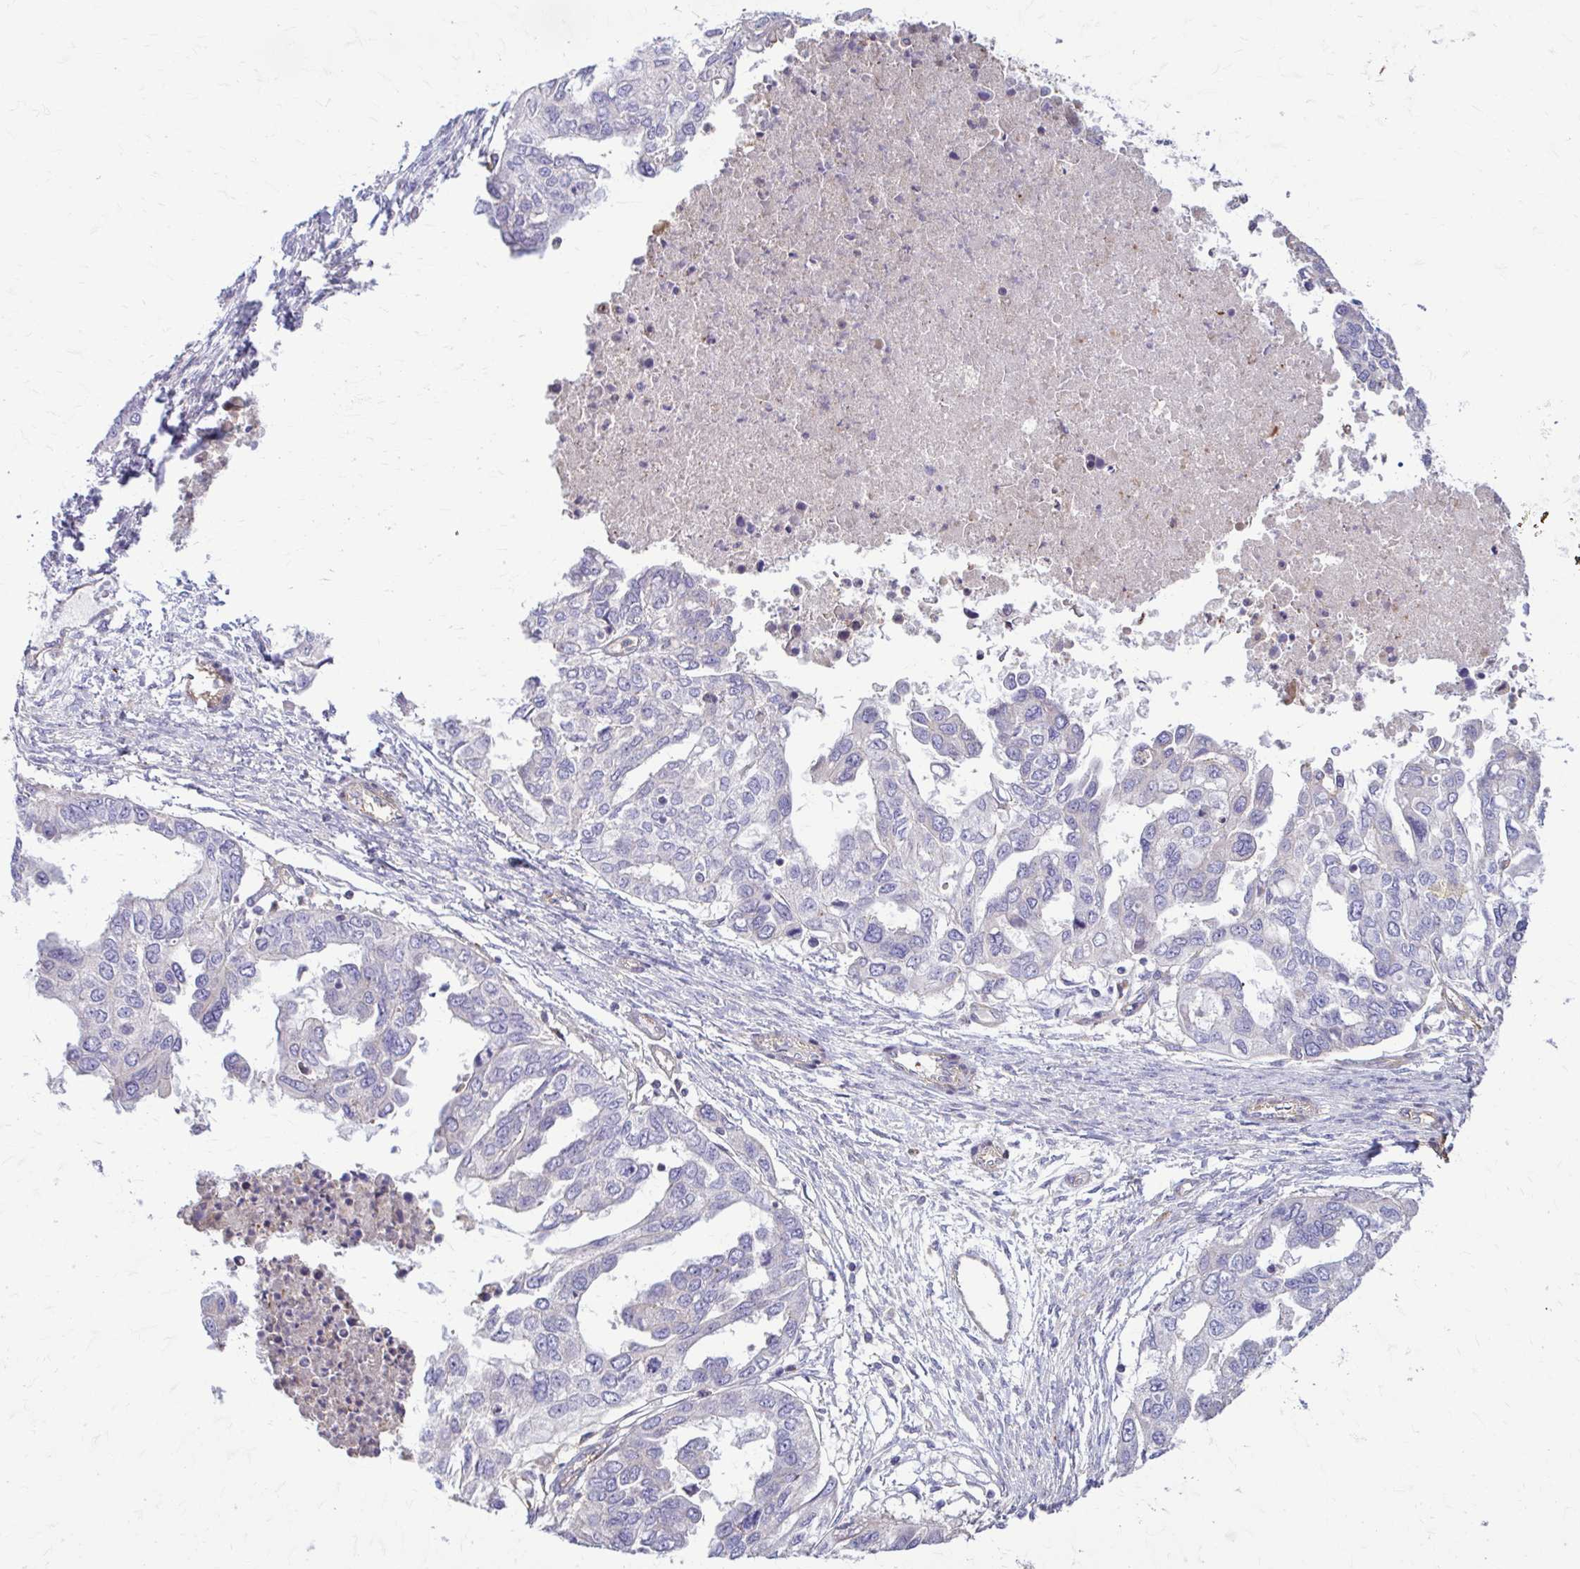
{"staining": {"intensity": "negative", "quantity": "none", "location": "none"}, "tissue": "ovarian cancer", "cell_type": "Tumor cells", "image_type": "cancer", "snomed": [{"axis": "morphology", "description": "Cystadenocarcinoma, serous, NOS"}, {"axis": "topography", "description": "Ovary"}], "caption": "Immunohistochemistry image of neoplastic tissue: human ovarian cancer (serous cystadenocarcinoma) stained with DAB (3,3'-diaminobenzidine) exhibits no significant protein staining in tumor cells.", "gene": "DSP", "patient": {"sex": "female", "age": 53}}